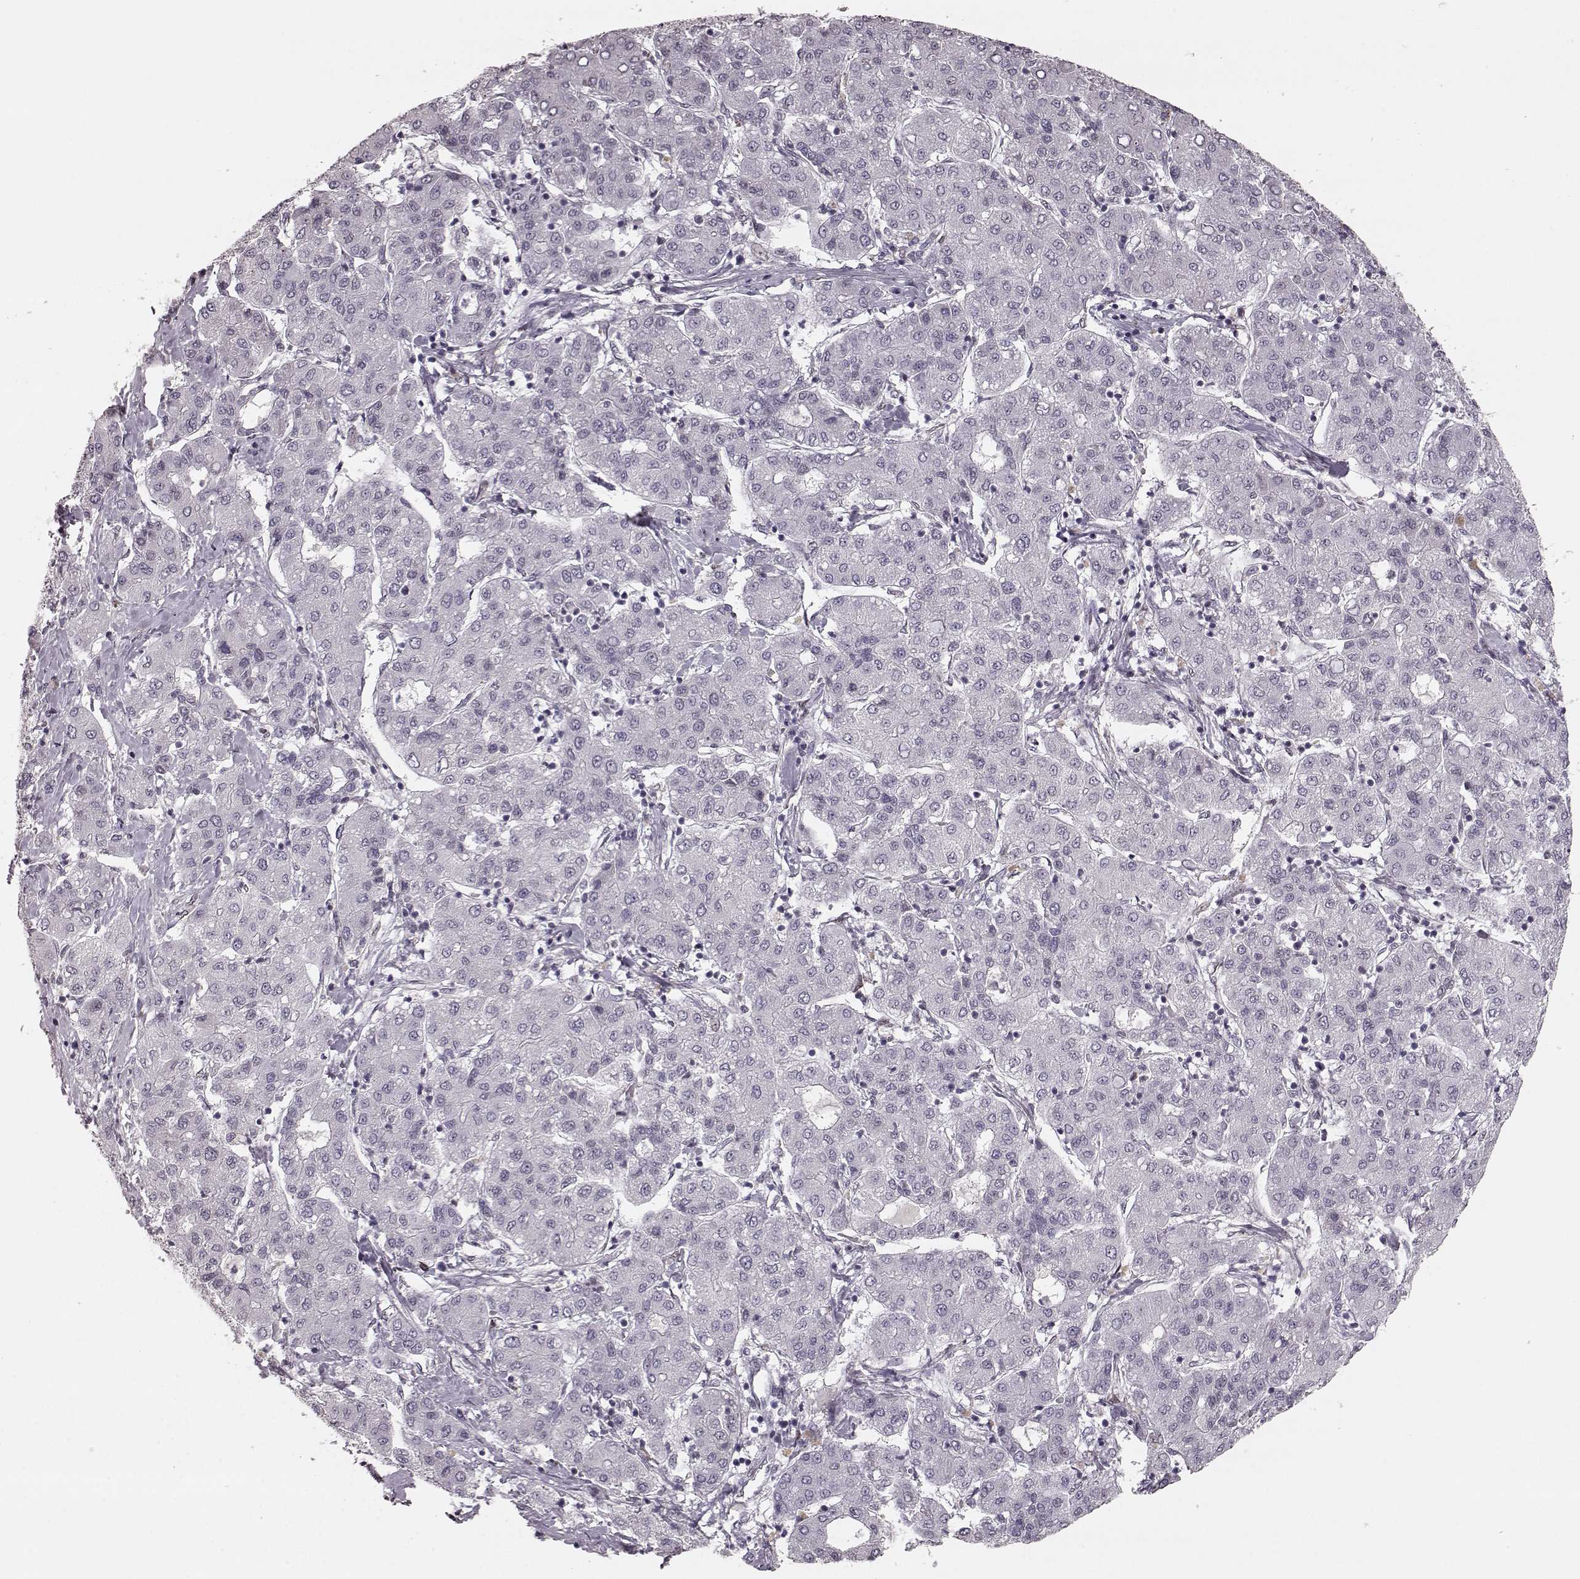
{"staining": {"intensity": "negative", "quantity": "none", "location": "none"}, "tissue": "liver cancer", "cell_type": "Tumor cells", "image_type": "cancer", "snomed": [{"axis": "morphology", "description": "Carcinoma, Hepatocellular, NOS"}, {"axis": "topography", "description": "Liver"}], "caption": "A high-resolution histopathology image shows immunohistochemistry staining of hepatocellular carcinoma (liver), which displays no significant expression in tumor cells. (Brightfield microscopy of DAB (3,3'-diaminobenzidine) immunohistochemistry at high magnification).", "gene": "DCAF12", "patient": {"sex": "male", "age": 65}}